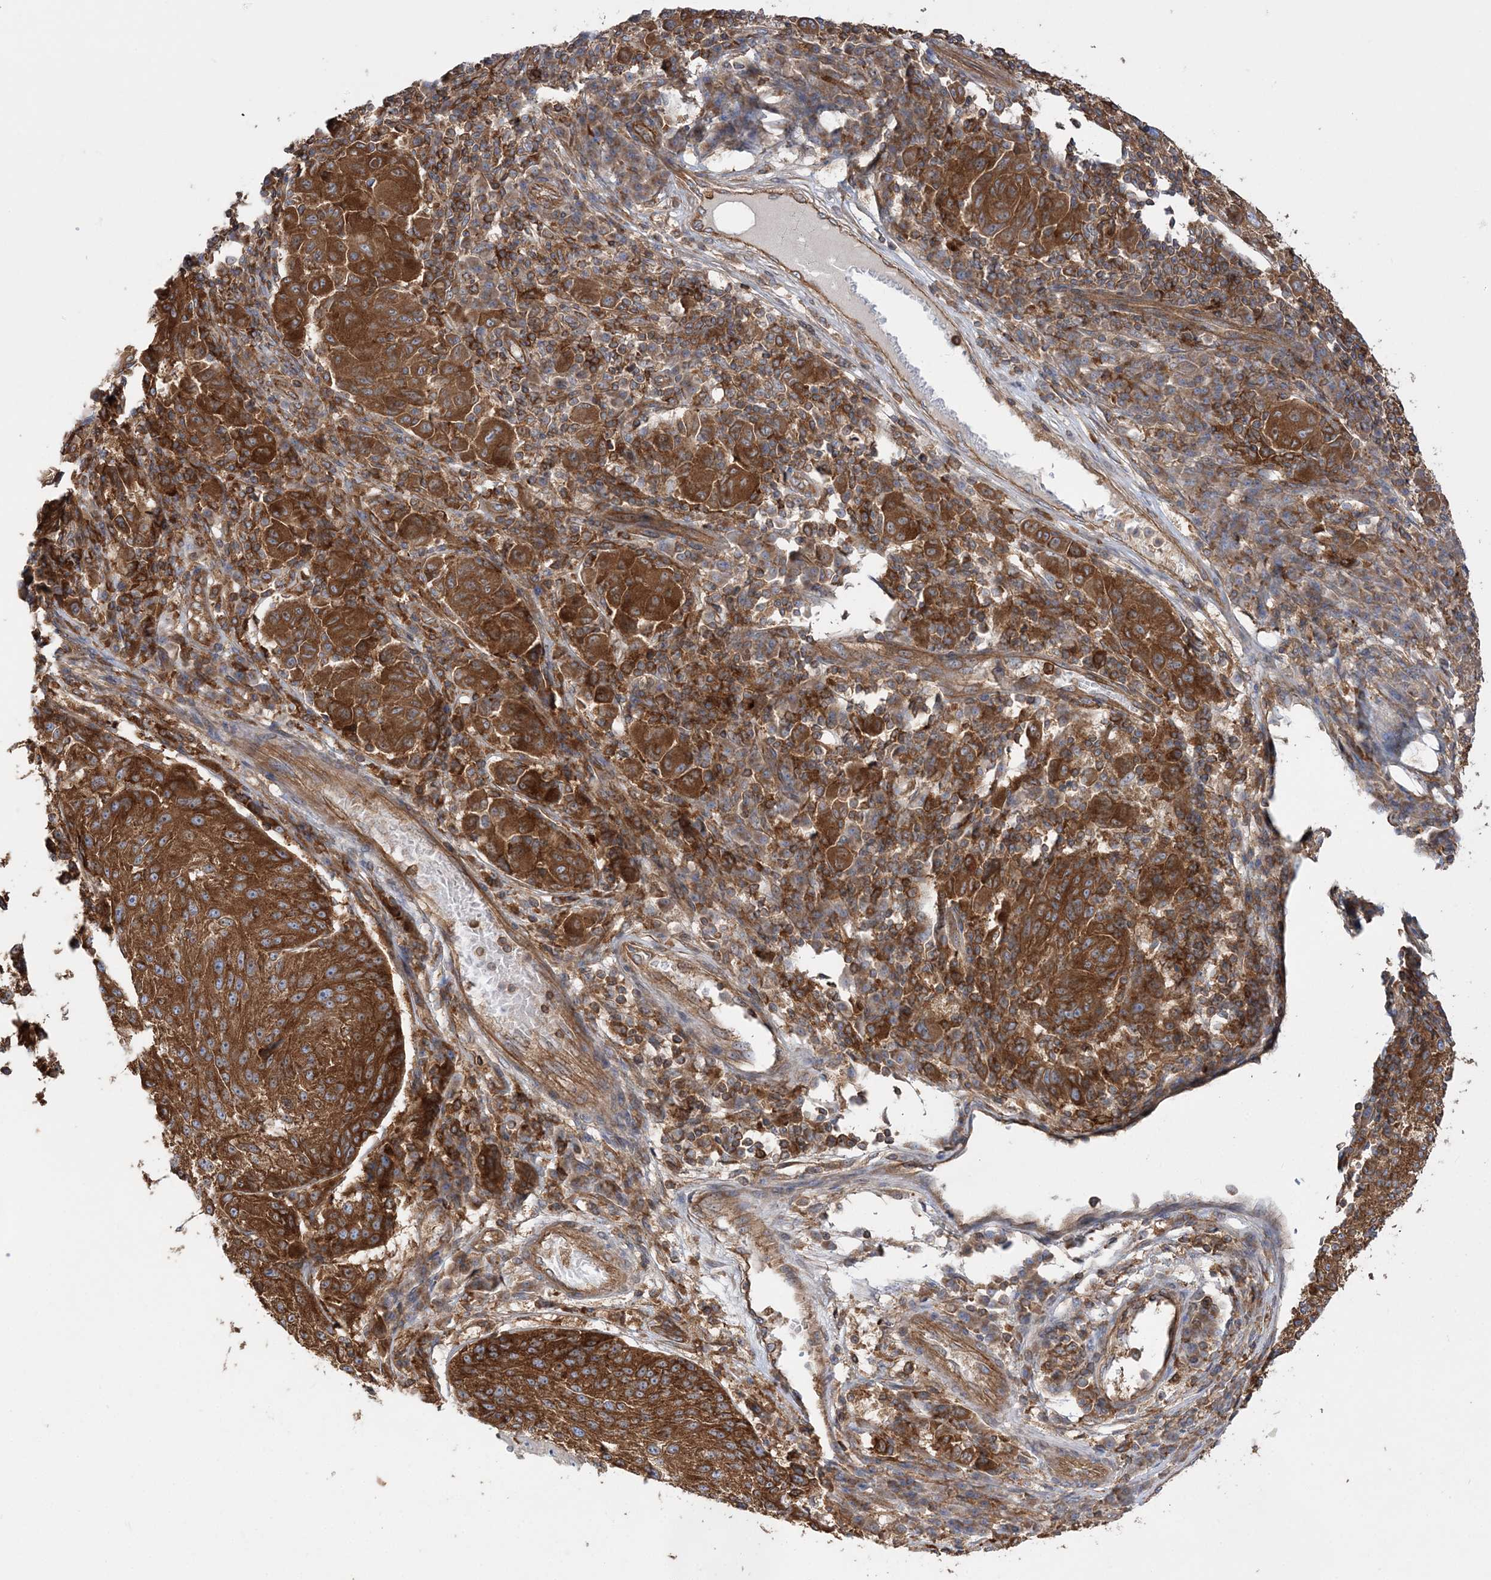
{"staining": {"intensity": "strong", "quantity": ">75%", "location": "cytoplasmic/membranous"}, "tissue": "melanoma", "cell_type": "Tumor cells", "image_type": "cancer", "snomed": [{"axis": "morphology", "description": "Malignant melanoma, NOS"}, {"axis": "topography", "description": "Skin"}], "caption": "Malignant melanoma was stained to show a protein in brown. There is high levels of strong cytoplasmic/membranous staining in about >75% of tumor cells. (DAB = brown stain, brightfield microscopy at high magnification).", "gene": "TBC1D5", "patient": {"sex": "male", "age": 53}}